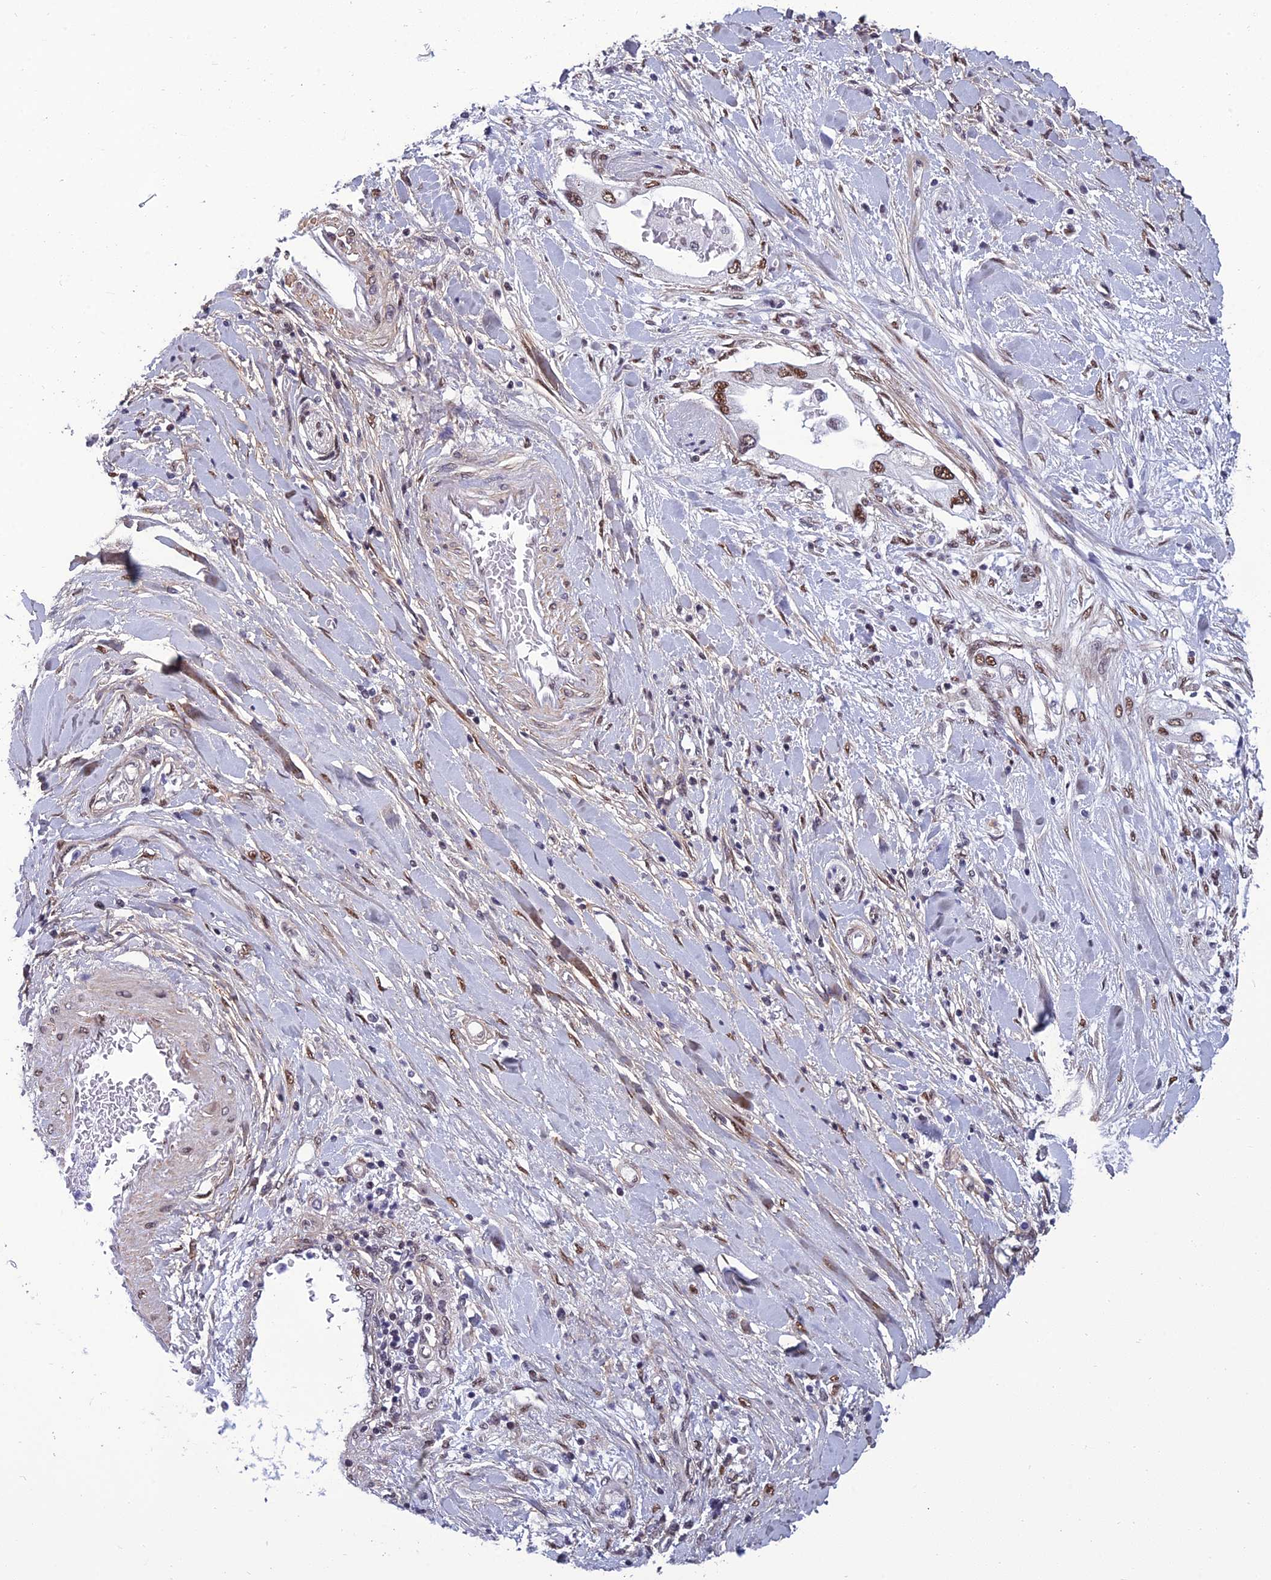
{"staining": {"intensity": "moderate", "quantity": ">75%", "location": "nuclear"}, "tissue": "pancreatic cancer", "cell_type": "Tumor cells", "image_type": "cancer", "snomed": [{"axis": "morphology", "description": "Inflammation, NOS"}, {"axis": "morphology", "description": "Adenocarcinoma, NOS"}, {"axis": "topography", "description": "Pancreas"}], "caption": "Immunohistochemical staining of human pancreatic cancer reveals medium levels of moderate nuclear expression in approximately >75% of tumor cells.", "gene": "RSRC1", "patient": {"sex": "female", "age": 56}}